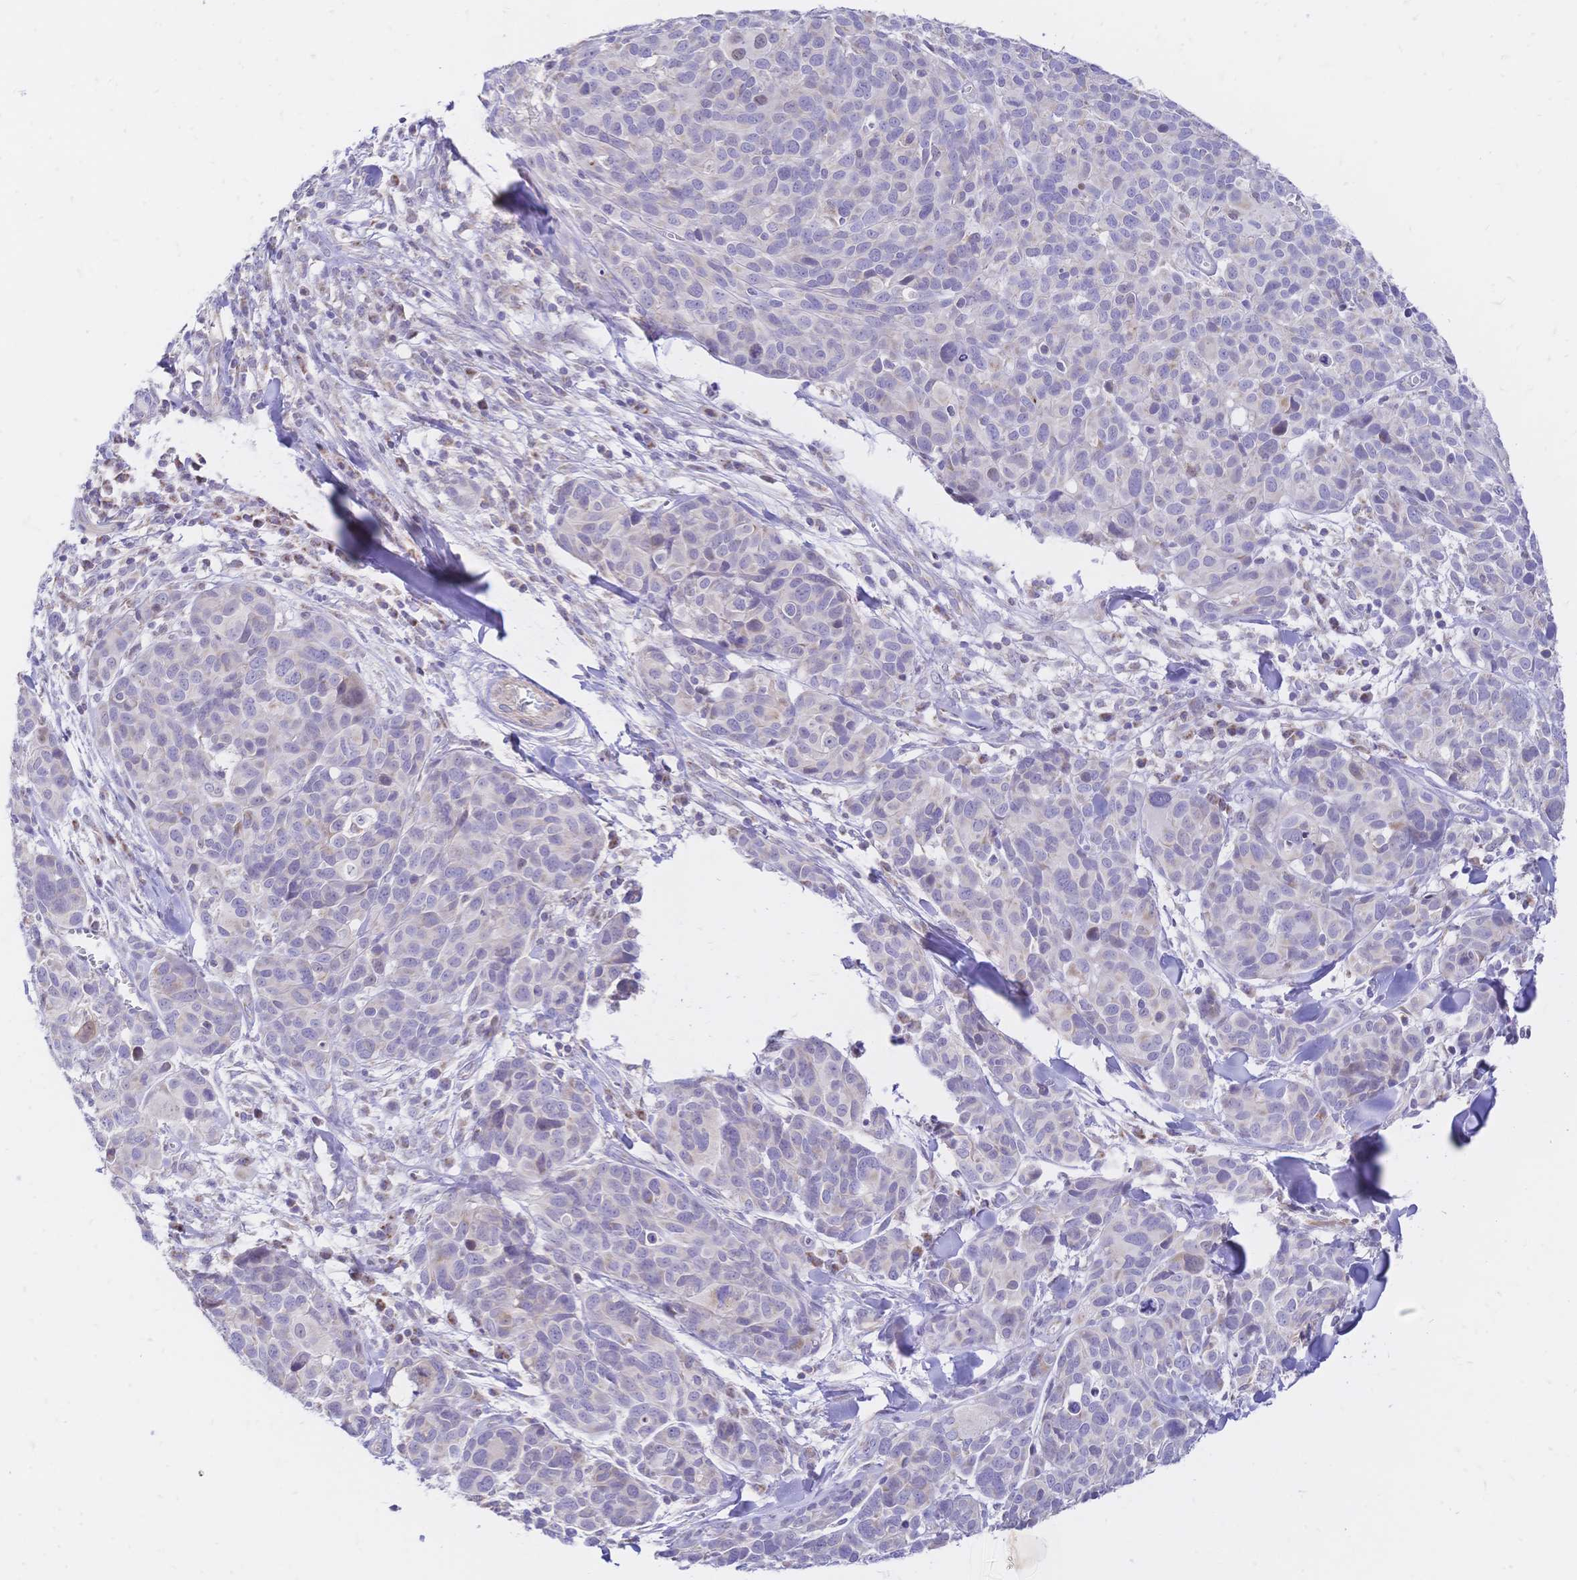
{"staining": {"intensity": "negative", "quantity": "none", "location": "none"}, "tissue": "melanoma", "cell_type": "Tumor cells", "image_type": "cancer", "snomed": [{"axis": "morphology", "description": "Malignant melanoma, NOS"}, {"axis": "topography", "description": "Skin"}], "caption": "A histopathology image of malignant melanoma stained for a protein shows no brown staining in tumor cells. The staining was performed using DAB (3,3'-diaminobenzidine) to visualize the protein expression in brown, while the nuclei were stained in blue with hematoxylin (Magnification: 20x).", "gene": "CLEC18B", "patient": {"sex": "male", "age": 51}}